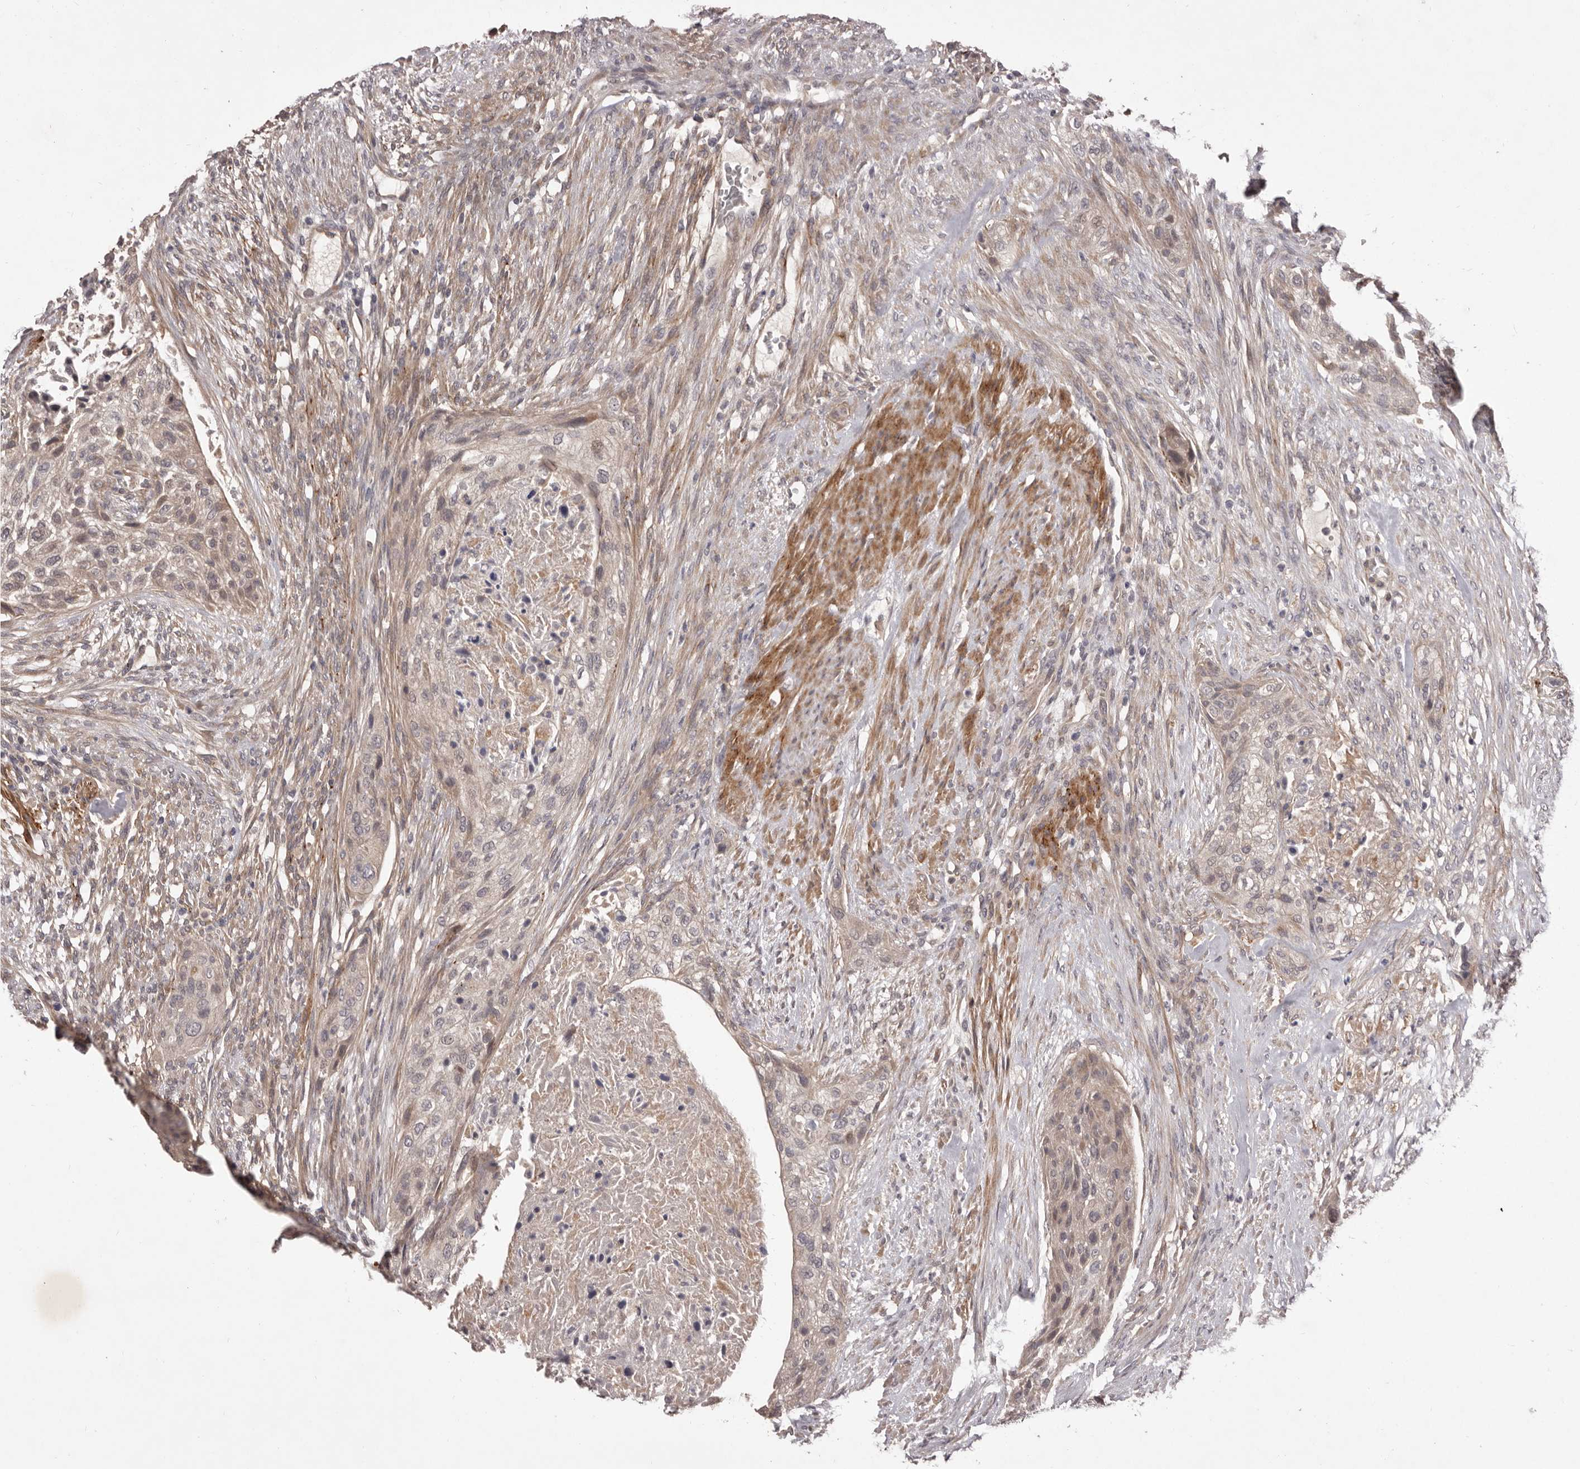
{"staining": {"intensity": "weak", "quantity": "<25%", "location": "cytoplasmic/membranous"}, "tissue": "urothelial cancer", "cell_type": "Tumor cells", "image_type": "cancer", "snomed": [{"axis": "morphology", "description": "Urothelial carcinoma, High grade"}, {"axis": "topography", "description": "Urinary bladder"}], "caption": "Tumor cells show no significant expression in high-grade urothelial carcinoma.", "gene": "HBS1L", "patient": {"sex": "male", "age": 35}}